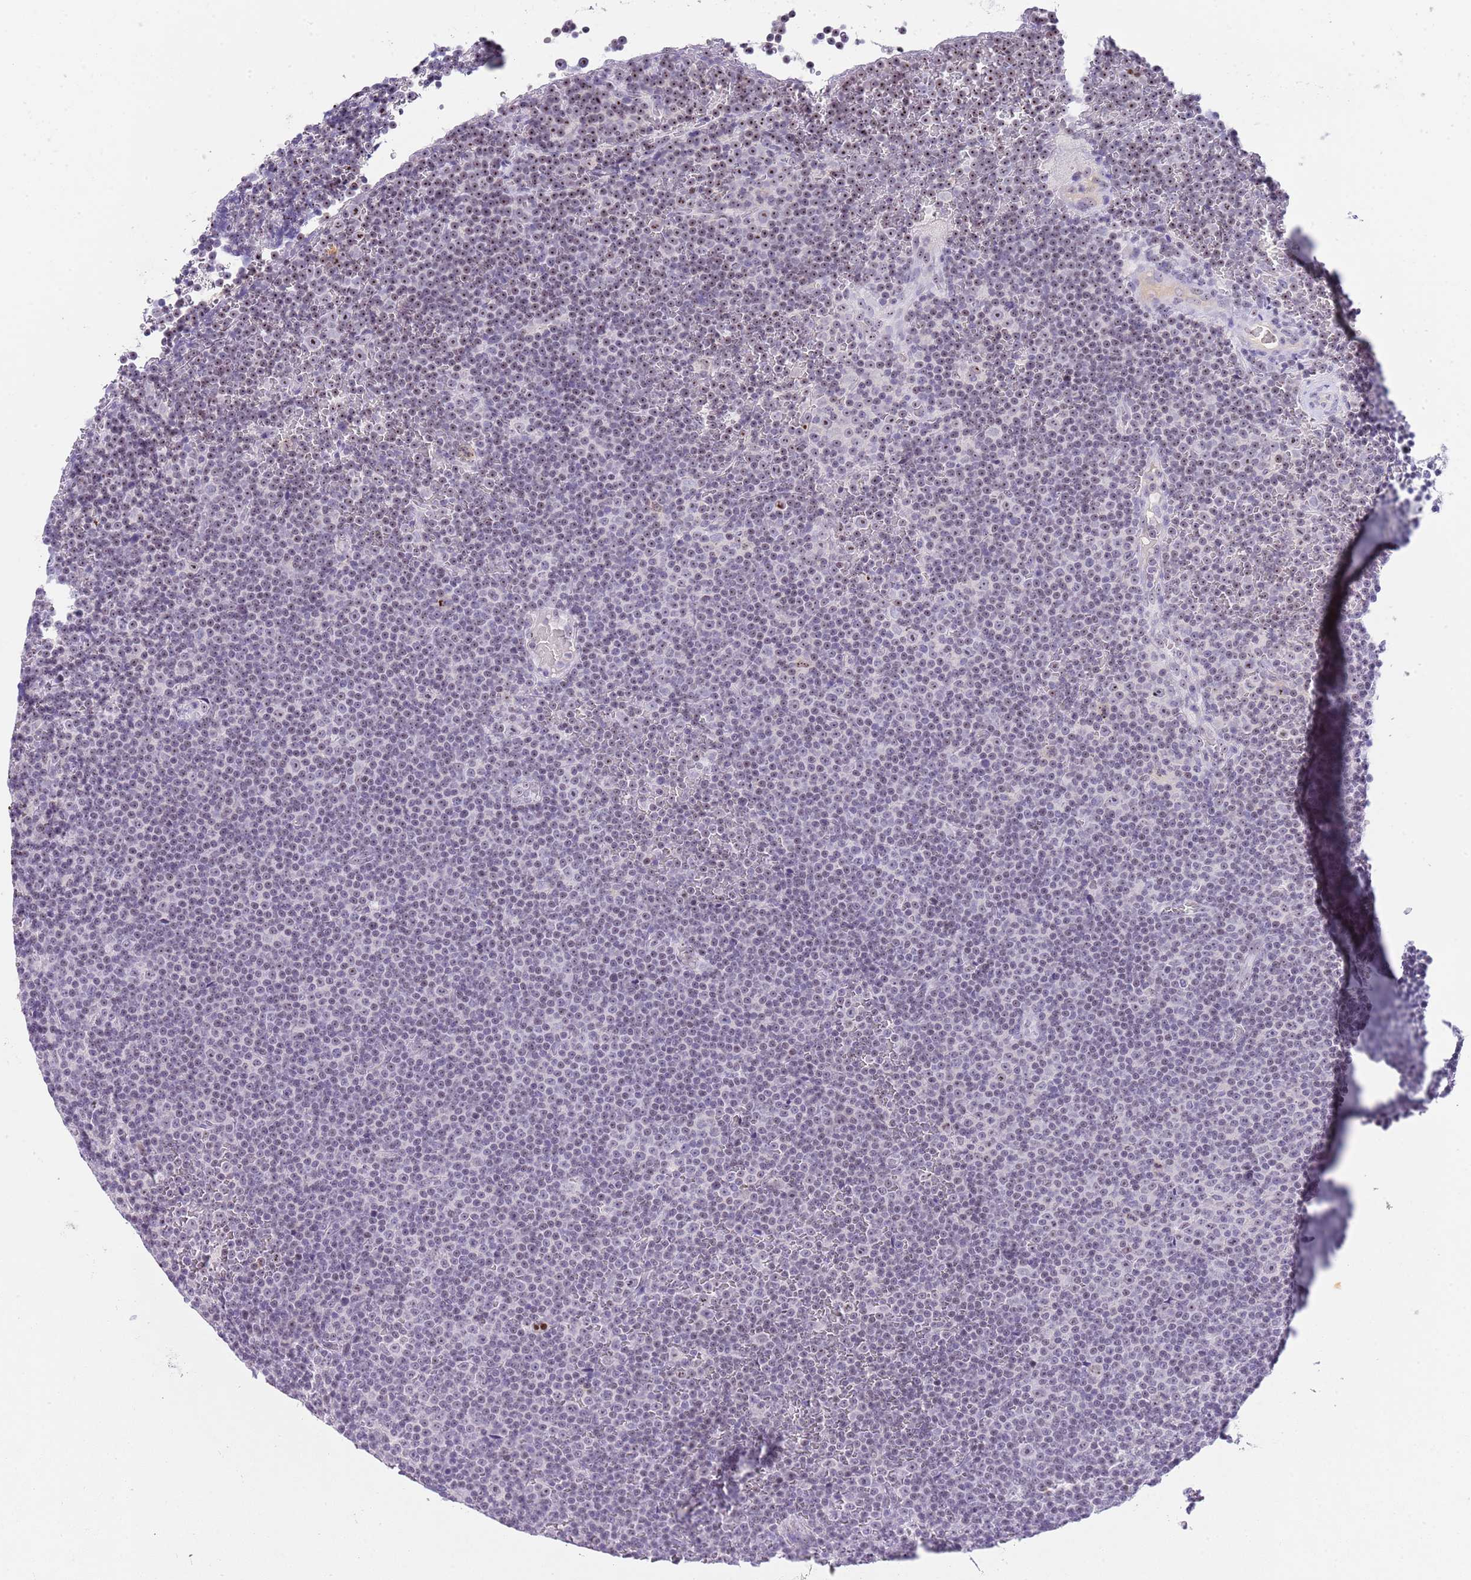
{"staining": {"intensity": "weak", "quantity": "<25%", "location": "nuclear"}, "tissue": "lymphoma", "cell_type": "Tumor cells", "image_type": "cancer", "snomed": [{"axis": "morphology", "description": "Malignant lymphoma, non-Hodgkin's type, Low grade"}, {"axis": "topography", "description": "Lymph node"}], "caption": "Lymphoma was stained to show a protein in brown. There is no significant expression in tumor cells. The staining was performed using DAB to visualize the protein expression in brown, while the nuclei were stained in blue with hematoxylin (Magnification: 20x).", "gene": "NOP56", "patient": {"sex": "female", "age": 67}}